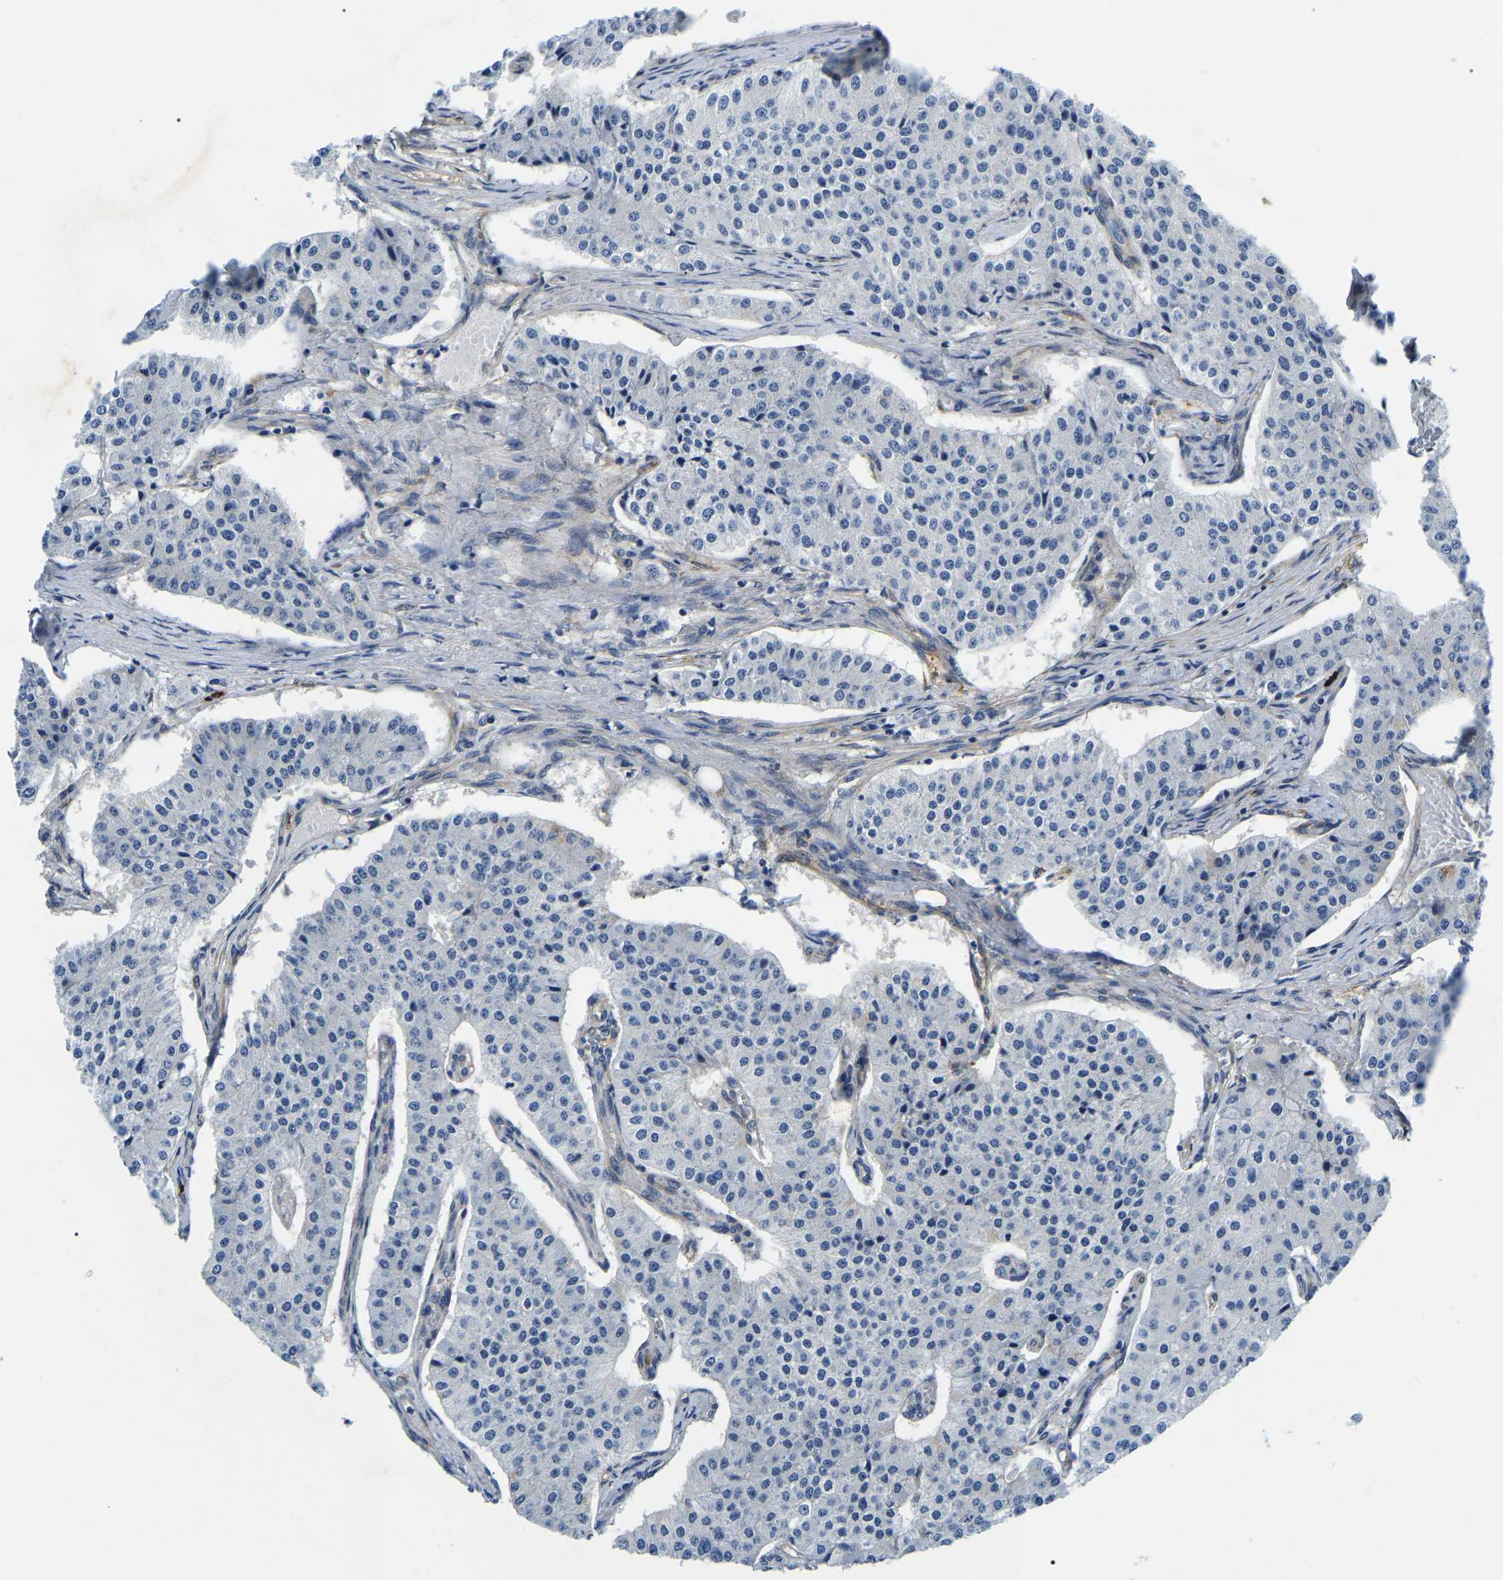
{"staining": {"intensity": "negative", "quantity": "none", "location": "none"}, "tissue": "carcinoid", "cell_type": "Tumor cells", "image_type": "cancer", "snomed": [{"axis": "morphology", "description": "Carcinoid, malignant, NOS"}, {"axis": "topography", "description": "Colon"}], "caption": "A high-resolution histopathology image shows immunohistochemistry (IHC) staining of carcinoid, which shows no significant expression in tumor cells. (DAB (3,3'-diaminobenzidine) immunohistochemistry (IHC) with hematoxylin counter stain).", "gene": "DUSP8", "patient": {"sex": "female", "age": 52}}